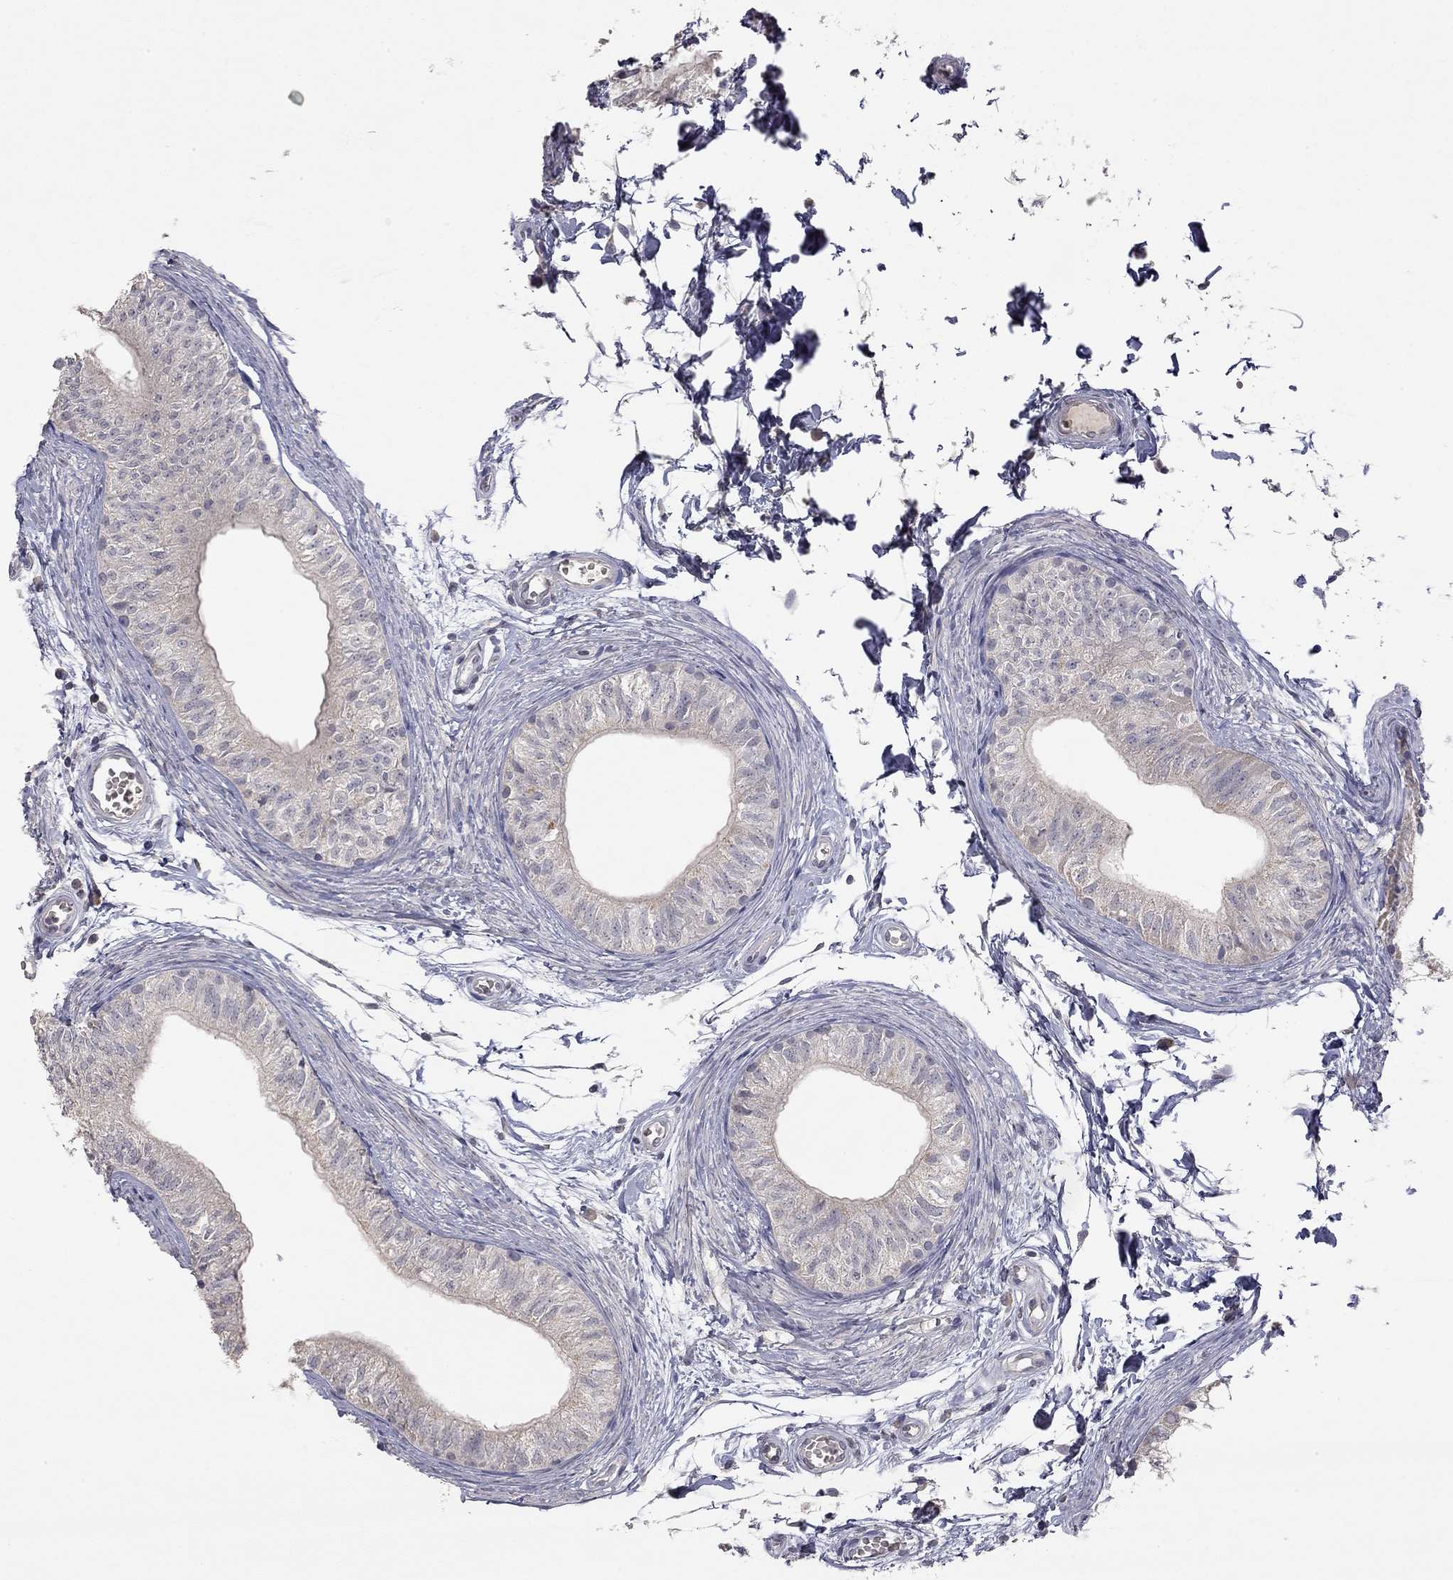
{"staining": {"intensity": "negative", "quantity": "none", "location": "none"}, "tissue": "epididymis", "cell_type": "Glandular cells", "image_type": "normal", "snomed": [{"axis": "morphology", "description": "Normal tissue, NOS"}, {"axis": "topography", "description": "Epididymis"}], "caption": "Immunohistochemical staining of benign epididymis shows no significant positivity in glandular cells.", "gene": "SYT12", "patient": {"sex": "male", "age": 22}}